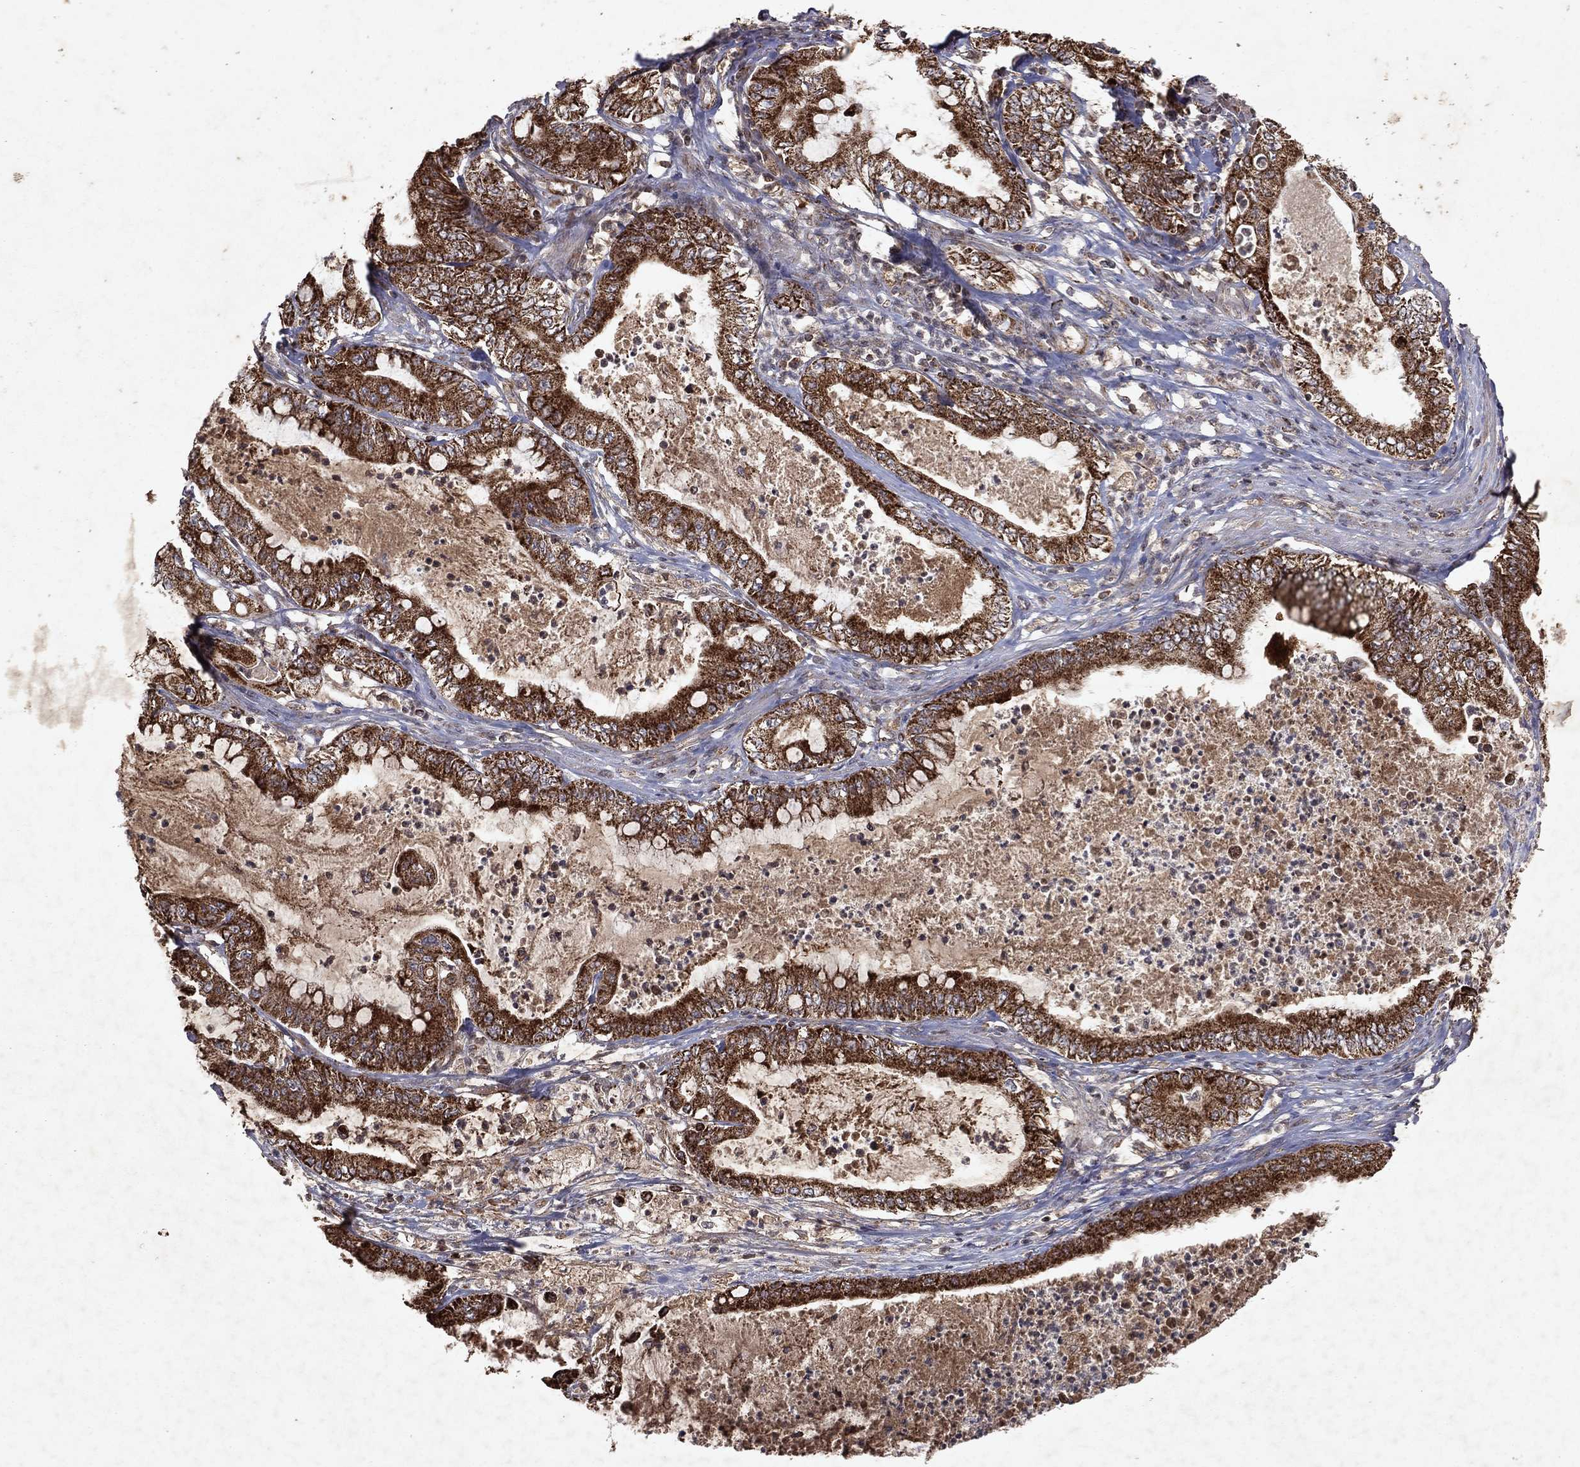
{"staining": {"intensity": "strong", "quantity": ">75%", "location": "cytoplasmic/membranous"}, "tissue": "pancreatic cancer", "cell_type": "Tumor cells", "image_type": "cancer", "snomed": [{"axis": "morphology", "description": "Adenocarcinoma, NOS"}, {"axis": "topography", "description": "Pancreas"}], "caption": "Immunohistochemical staining of adenocarcinoma (pancreatic) displays strong cytoplasmic/membranous protein staining in approximately >75% of tumor cells.", "gene": "PYROXD2", "patient": {"sex": "male", "age": 71}}